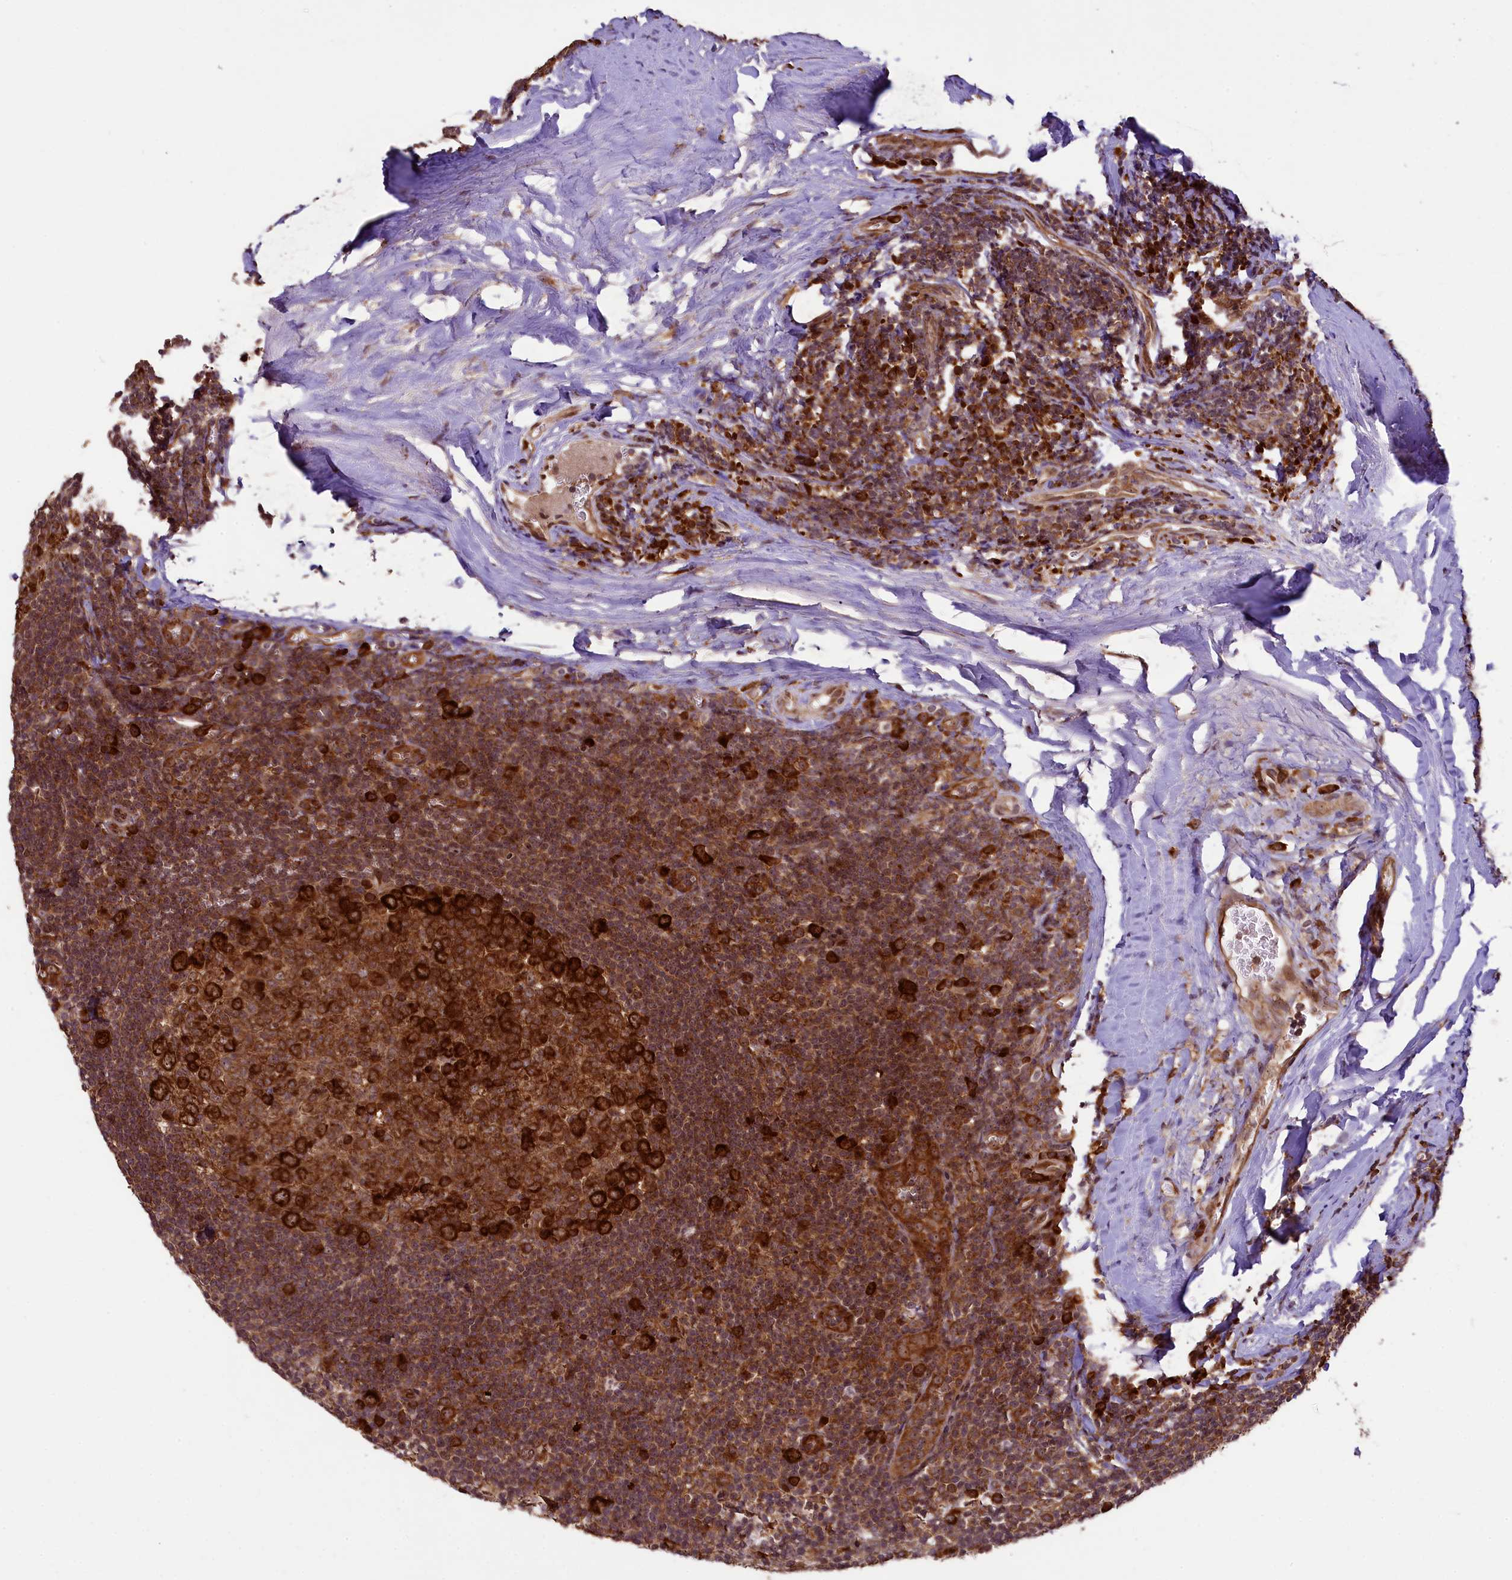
{"staining": {"intensity": "strong", "quantity": ">75%", "location": "cytoplasmic/membranous"}, "tissue": "tonsil", "cell_type": "Germinal center cells", "image_type": "normal", "snomed": [{"axis": "morphology", "description": "Normal tissue, NOS"}, {"axis": "topography", "description": "Tonsil"}], "caption": "The immunohistochemical stain labels strong cytoplasmic/membranous staining in germinal center cells of unremarkable tonsil.", "gene": "LARP4", "patient": {"sex": "male", "age": 27}}